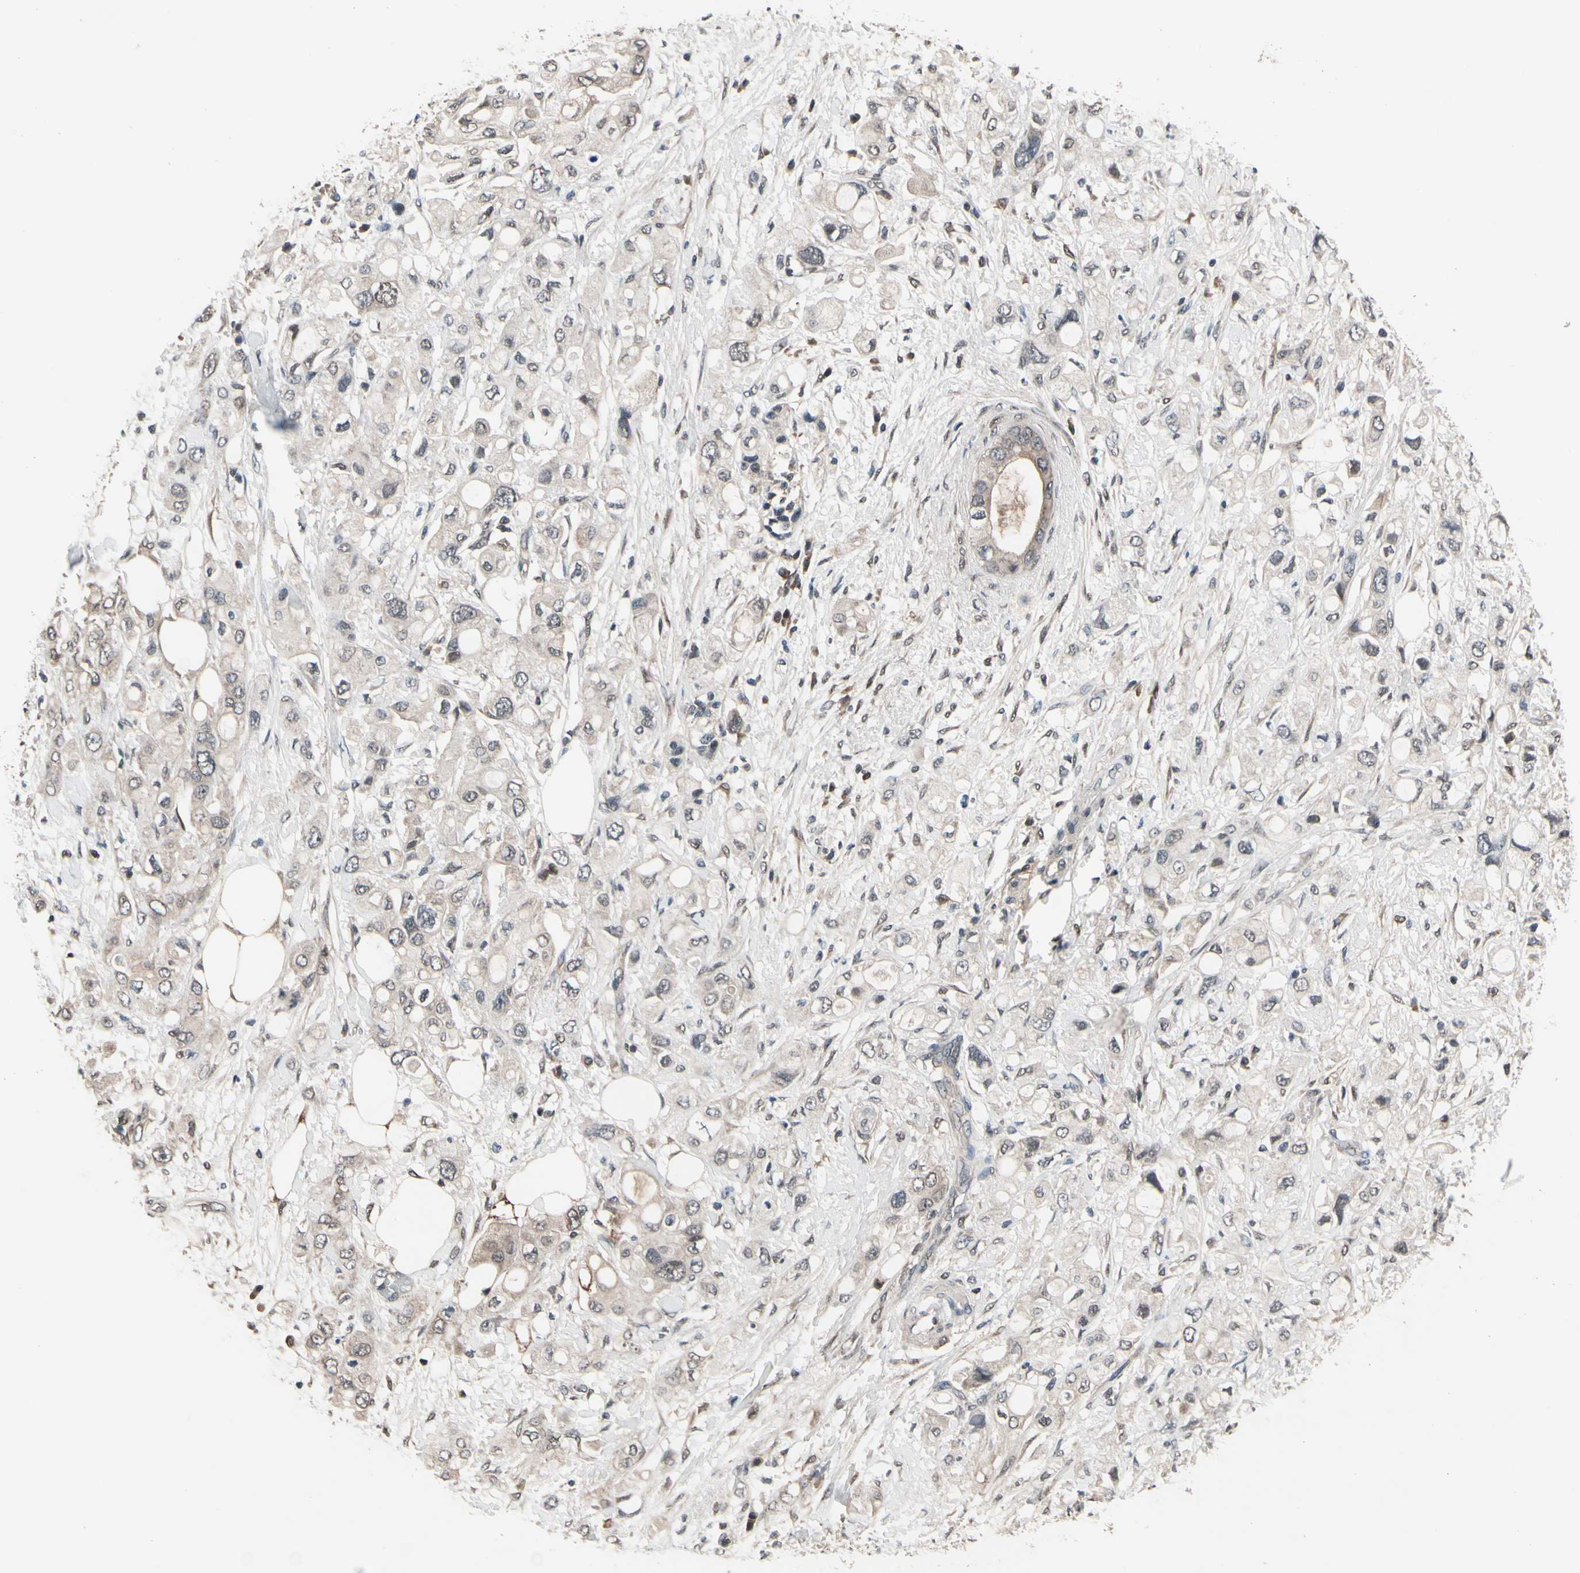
{"staining": {"intensity": "weak", "quantity": "25%-75%", "location": "cytoplasmic/membranous"}, "tissue": "pancreatic cancer", "cell_type": "Tumor cells", "image_type": "cancer", "snomed": [{"axis": "morphology", "description": "Adenocarcinoma, NOS"}, {"axis": "topography", "description": "Pancreas"}], "caption": "A brown stain shows weak cytoplasmic/membranous expression of a protein in pancreatic cancer (adenocarcinoma) tumor cells. The staining was performed using DAB, with brown indicating positive protein expression. Nuclei are stained blue with hematoxylin.", "gene": "PRDX6", "patient": {"sex": "female", "age": 56}}